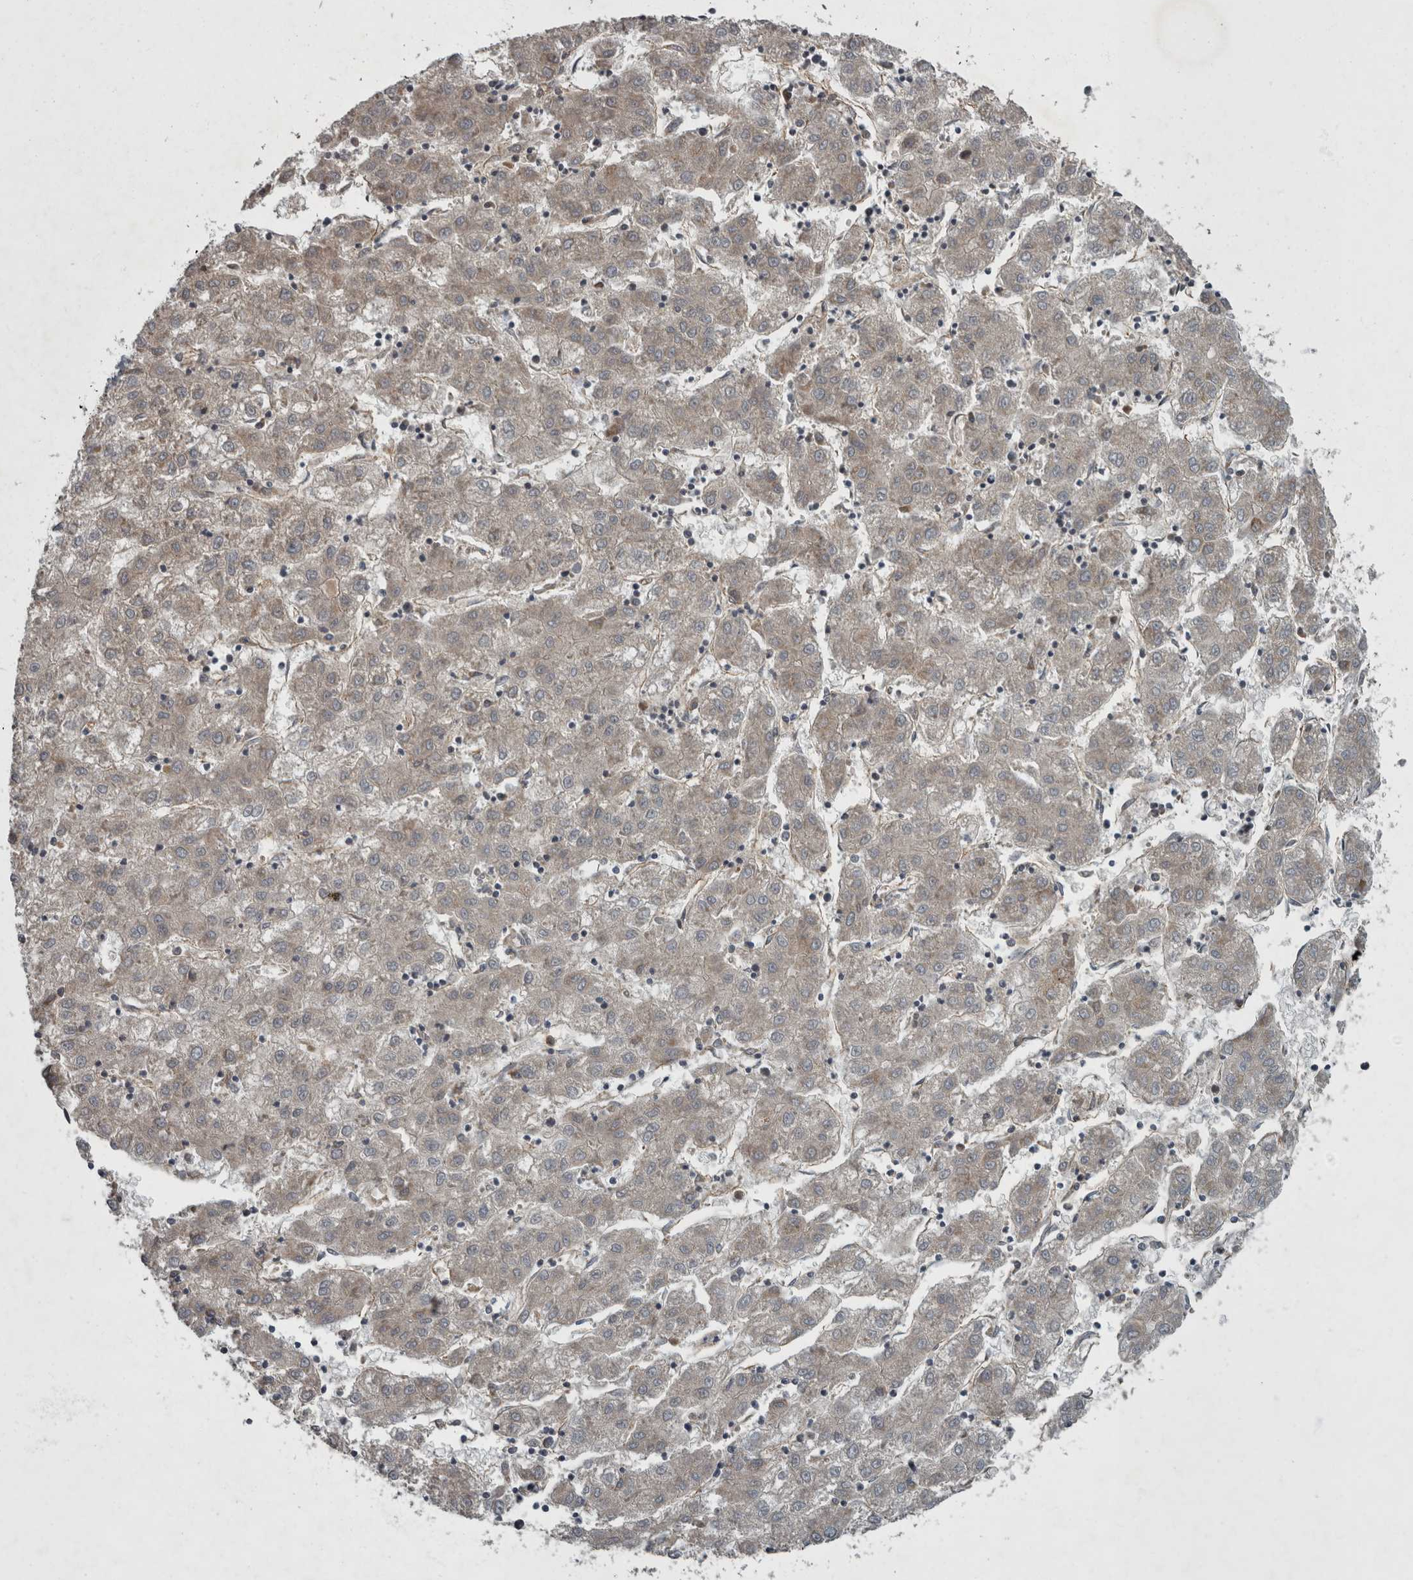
{"staining": {"intensity": "weak", "quantity": "<25%", "location": "cytoplasmic/membranous"}, "tissue": "liver cancer", "cell_type": "Tumor cells", "image_type": "cancer", "snomed": [{"axis": "morphology", "description": "Carcinoma, Hepatocellular, NOS"}, {"axis": "topography", "description": "Liver"}], "caption": "Tumor cells are negative for protein expression in human liver cancer. (DAB immunohistochemistry (IHC) with hematoxylin counter stain).", "gene": "VEGFD", "patient": {"sex": "male", "age": 72}}